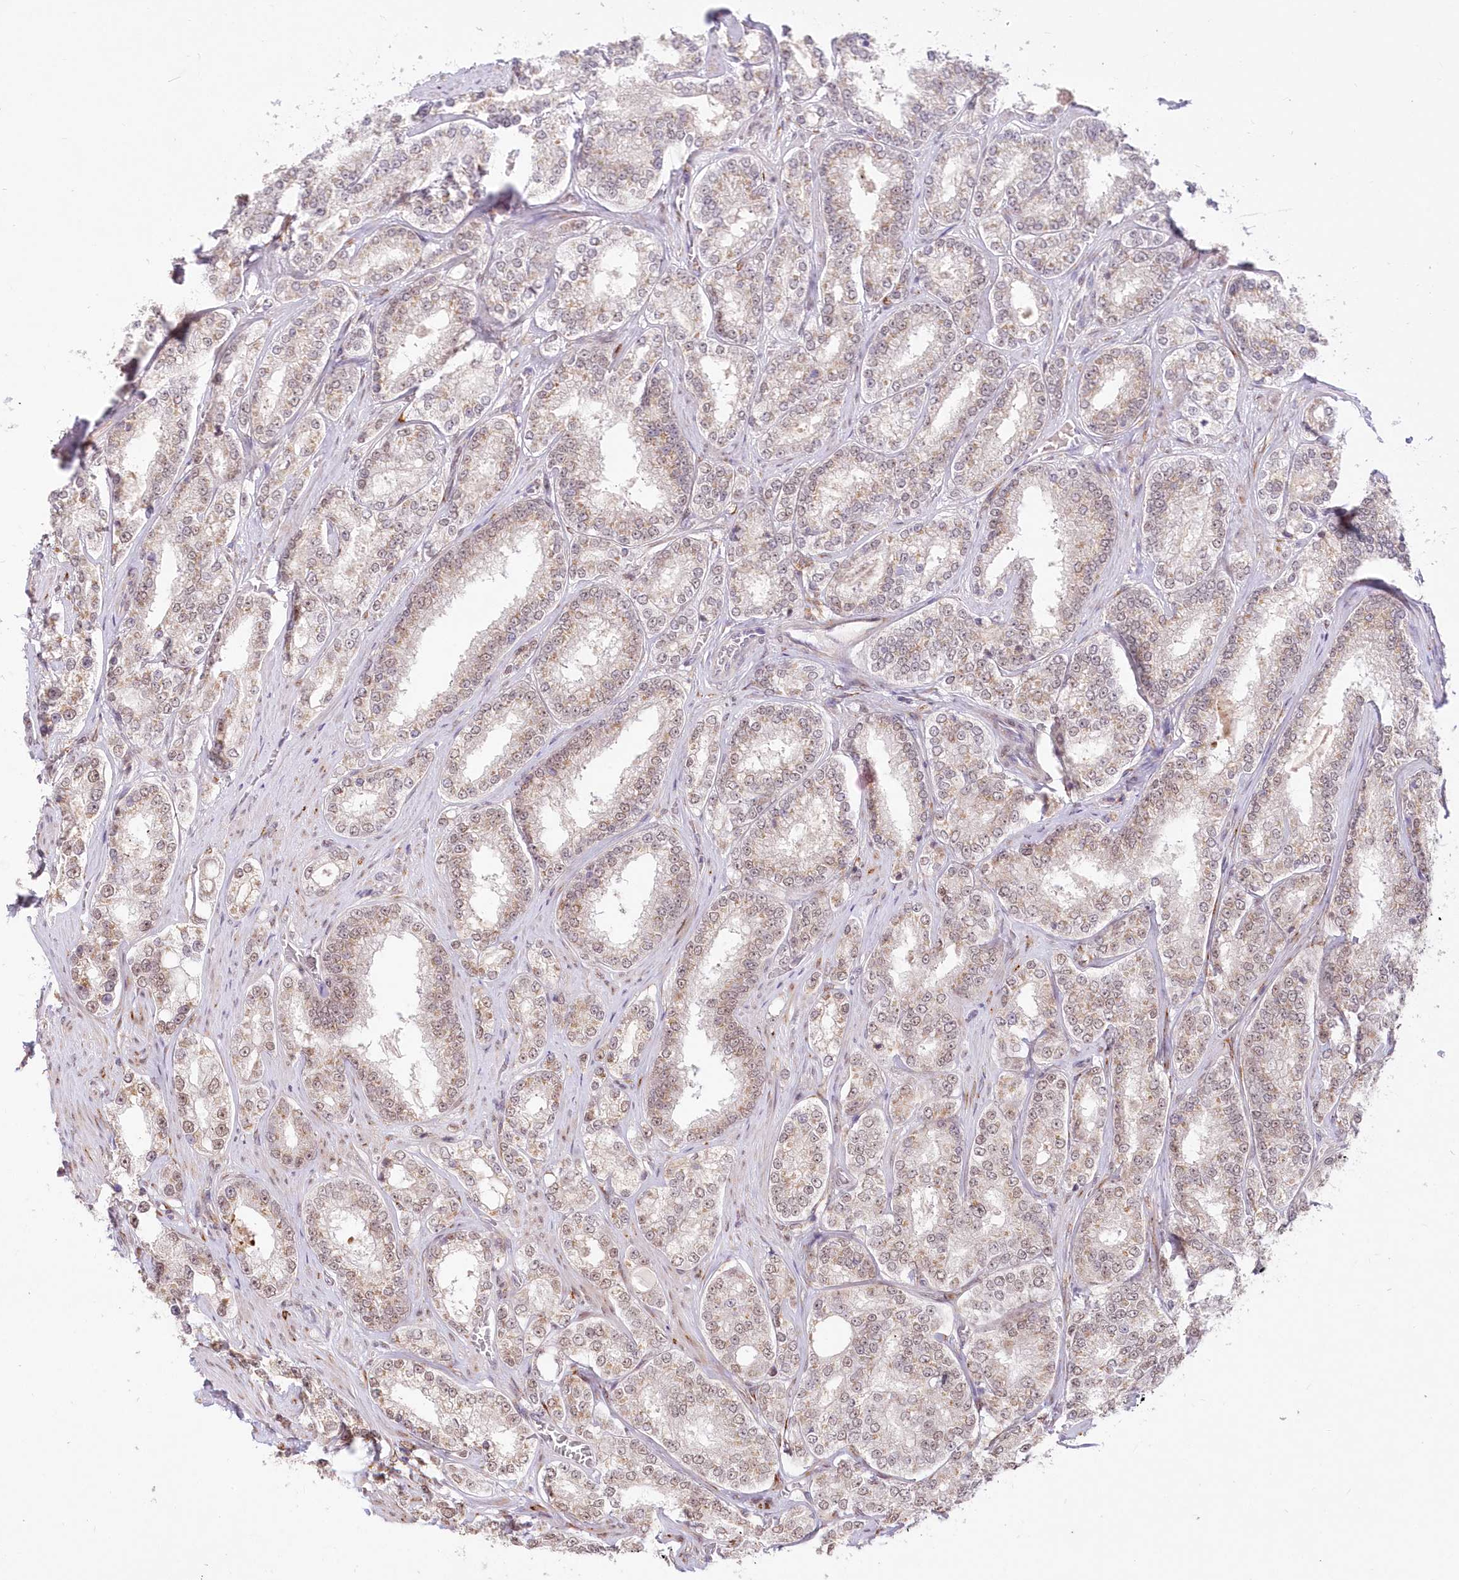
{"staining": {"intensity": "moderate", "quantity": "25%-75%", "location": "nuclear"}, "tissue": "prostate cancer", "cell_type": "Tumor cells", "image_type": "cancer", "snomed": [{"axis": "morphology", "description": "Normal tissue, NOS"}, {"axis": "morphology", "description": "Adenocarcinoma, High grade"}, {"axis": "topography", "description": "Prostate"}], "caption": "Prostate cancer (adenocarcinoma (high-grade)) stained with a protein marker reveals moderate staining in tumor cells.", "gene": "LDB1", "patient": {"sex": "male", "age": 83}}